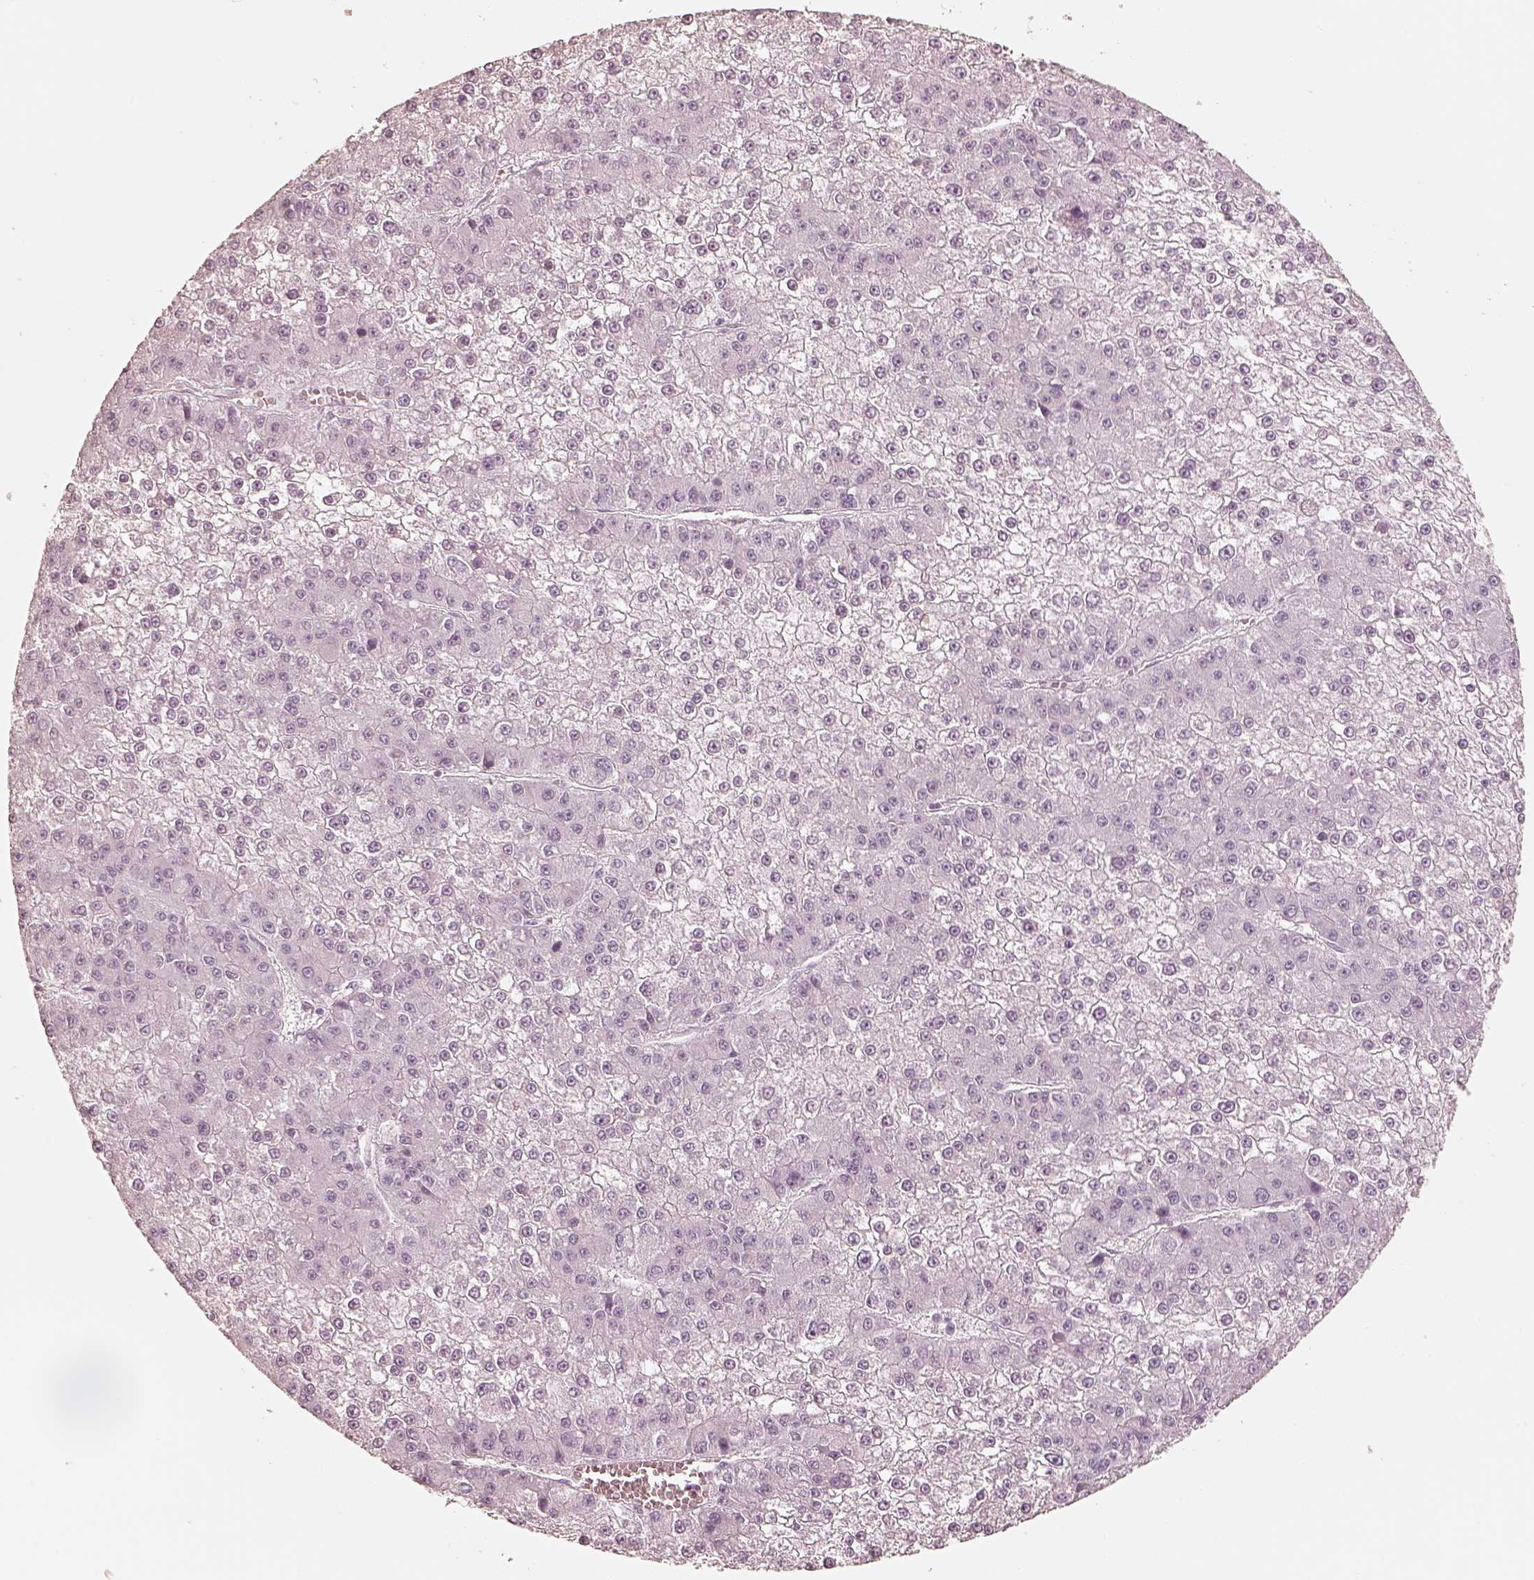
{"staining": {"intensity": "negative", "quantity": "none", "location": "none"}, "tissue": "liver cancer", "cell_type": "Tumor cells", "image_type": "cancer", "snomed": [{"axis": "morphology", "description": "Carcinoma, Hepatocellular, NOS"}, {"axis": "topography", "description": "Liver"}], "caption": "IHC photomicrograph of human hepatocellular carcinoma (liver) stained for a protein (brown), which exhibits no staining in tumor cells. (DAB (3,3'-diaminobenzidine) immunohistochemistry, high magnification).", "gene": "KRT82", "patient": {"sex": "female", "age": 73}}